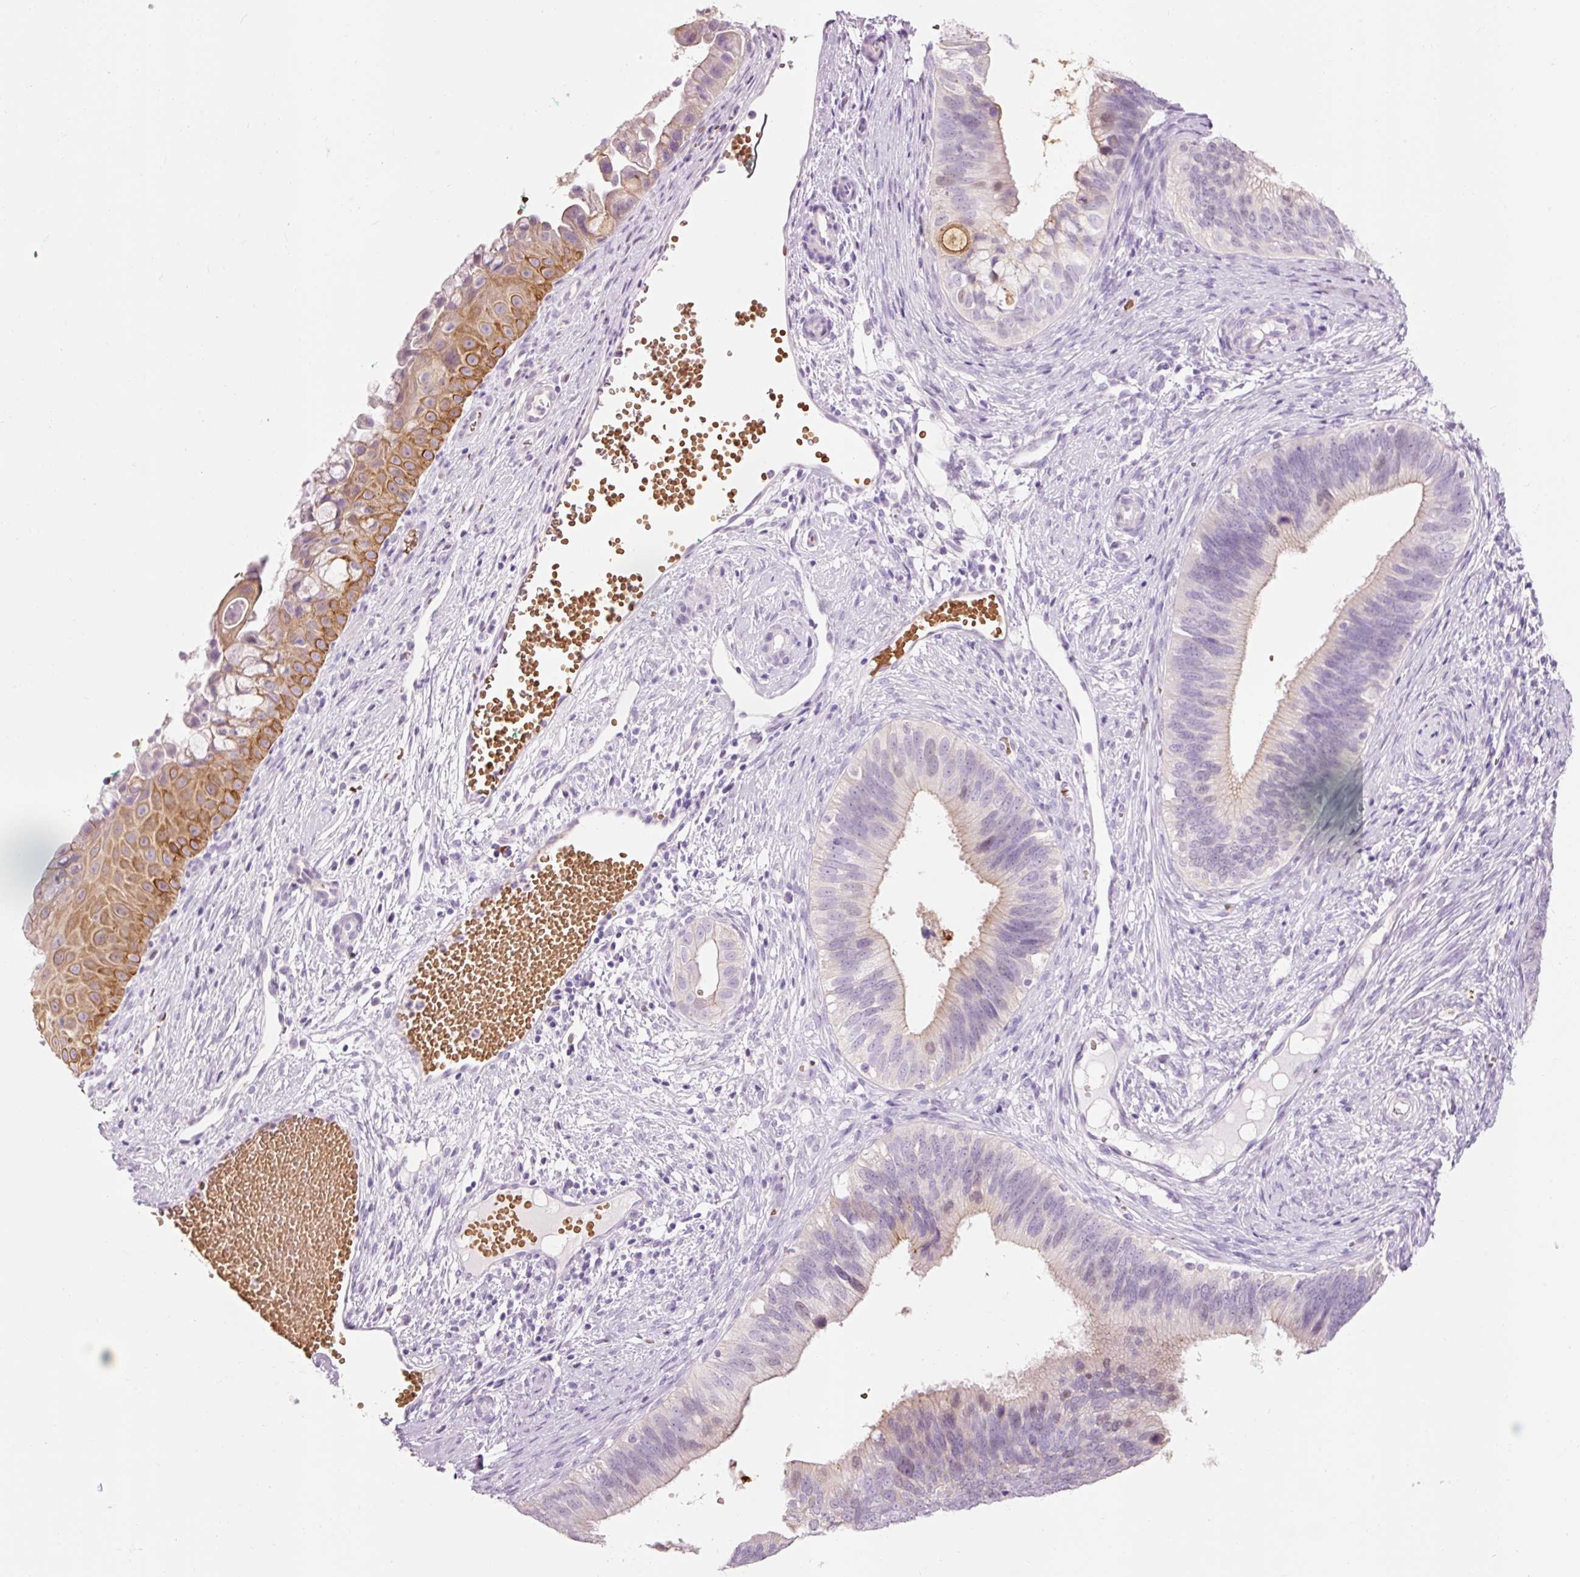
{"staining": {"intensity": "weak", "quantity": "<25%", "location": "cytoplasmic/membranous"}, "tissue": "cervical cancer", "cell_type": "Tumor cells", "image_type": "cancer", "snomed": [{"axis": "morphology", "description": "Adenocarcinoma, NOS"}, {"axis": "topography", "description": "Cervix"}], "caption": "There is no significant positivity in tumor cells of cervical cancer.", "gene": "DHRS11", "patient": {"sex": "female", "age": 42}}